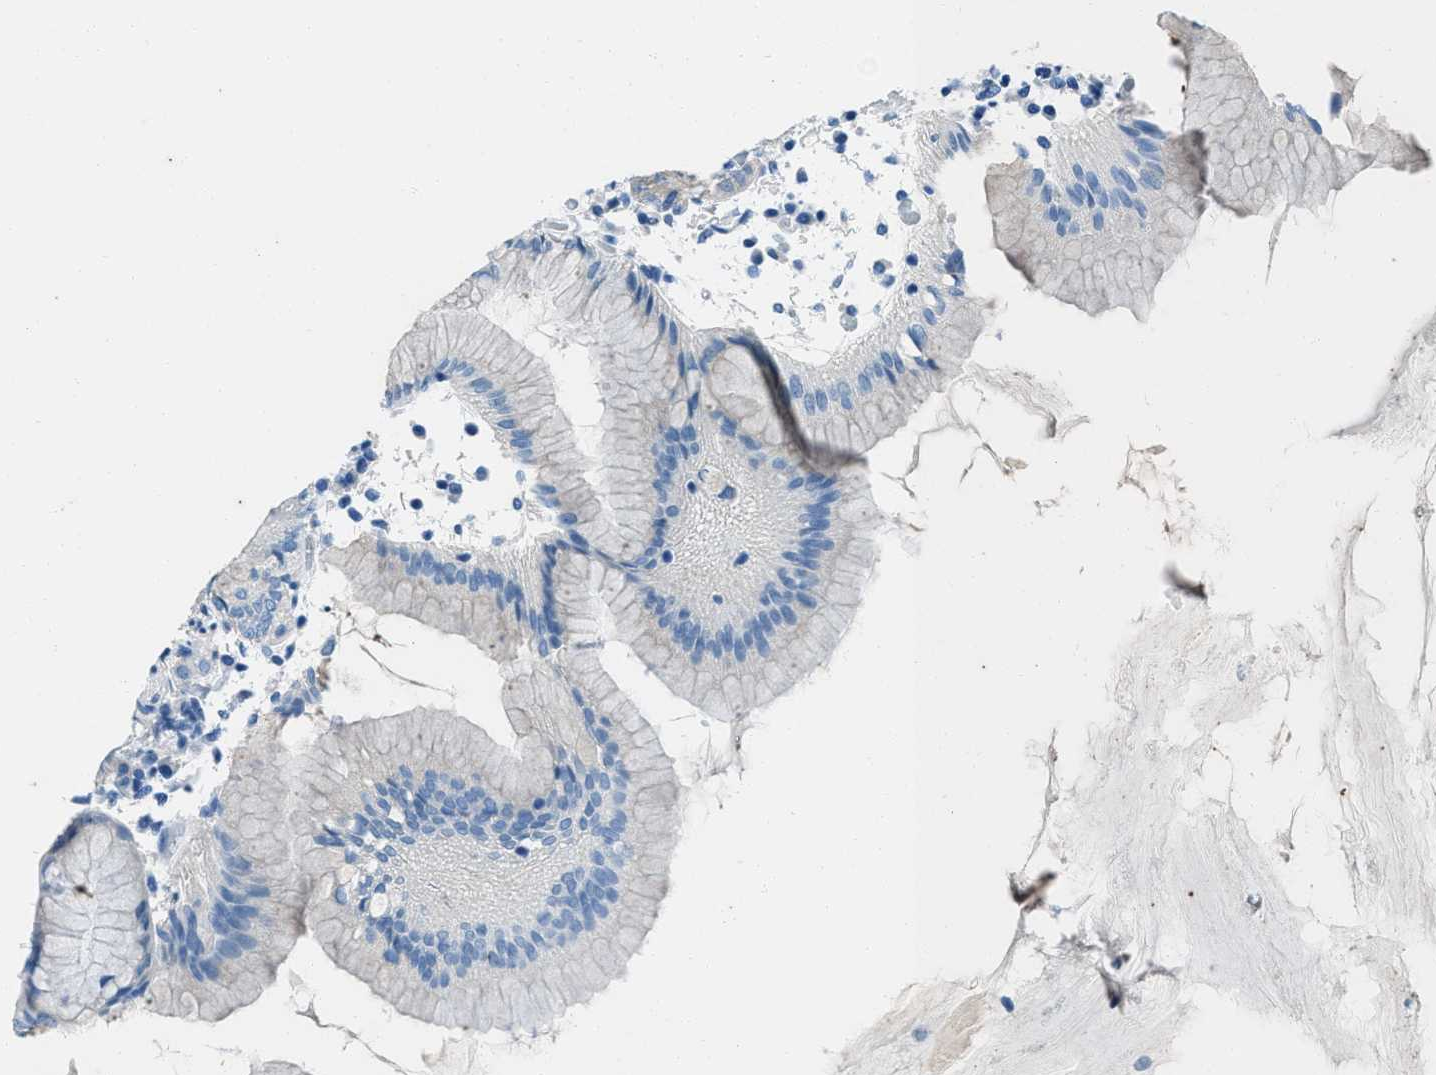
{"staining": {"intensity": "weak", "quantity": "25%-75%", "location": "cytoplasmic/membranous"}, "tissue": "stomach", "cell_type": "Glandular cells", "image_type": "normal", "snomed": [{"axis": "morphology", "description": "Normal tissue, NOS"}, {"axis": "topography", "description": "Stomach"}, {"axis": "topography", "description": "Stomach, lower"}], "caption": "This histopathology image shows IHC staining of normal stomach, with low weak cytoplasmic/membranous positivity in about 25%-75% of glandular cells.", "gene": "AMACR", "patient": {"sex": "female", "age": 75}}